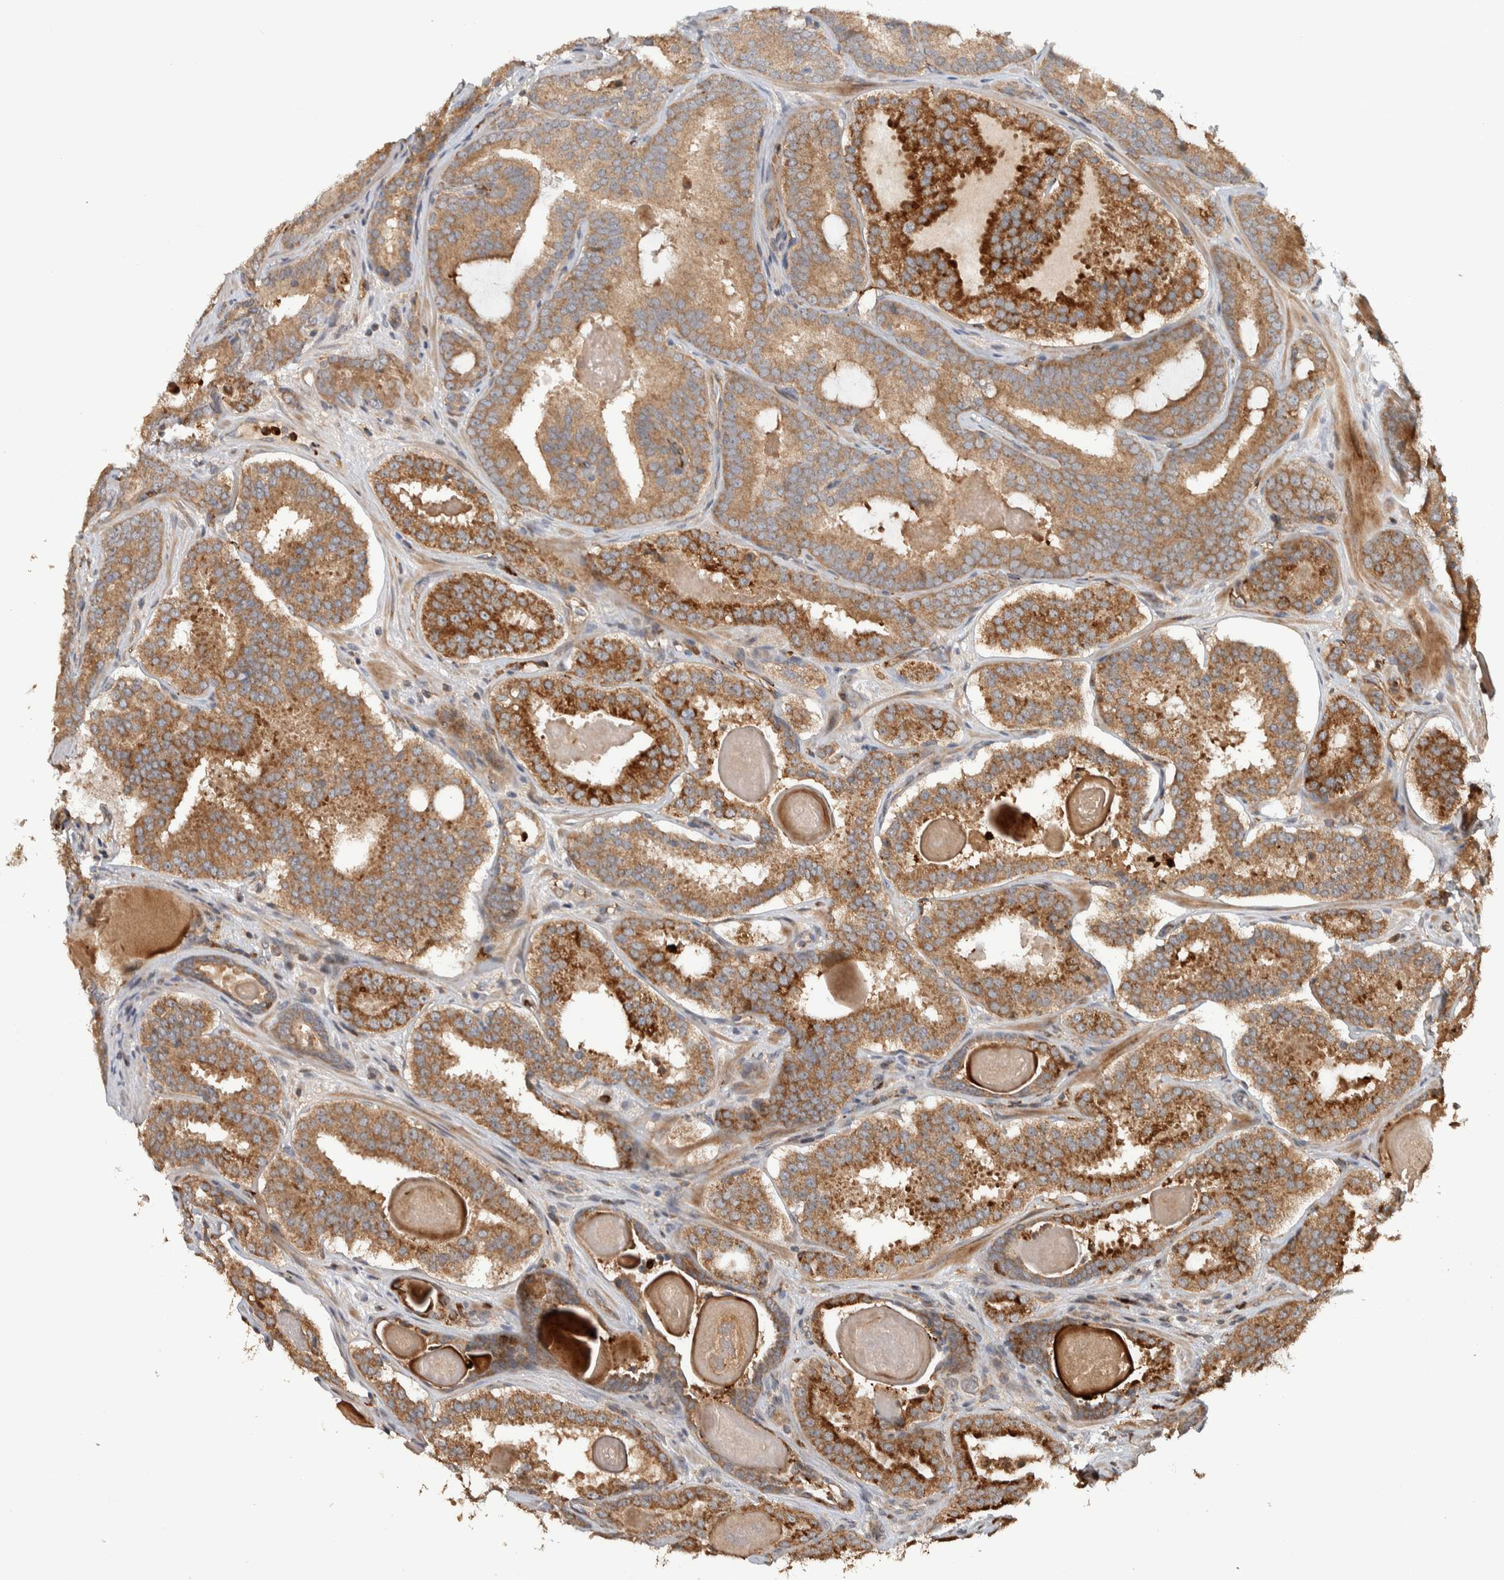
{"staining": {"intensity": "strong", "quantity": ">75%", "location": "cytoplasmic/membranous"}, "tissue": "prostate cancer", "cell_type": "Tumor cells", "image_type": "cancer", "snomed": [{"axis": "morphology", "description": "Adenocarcinoma, High grade"}, {"axis": "topography", "description": "Prostate"}], "caption": "Prostate cancer was stained to show a protein in brown. There is high levels of strong cytoplasmic/membranous staining in about >75% of tumor cells.", "gene": "VPS53", "patient": {"sex": "male", "age": 60}}